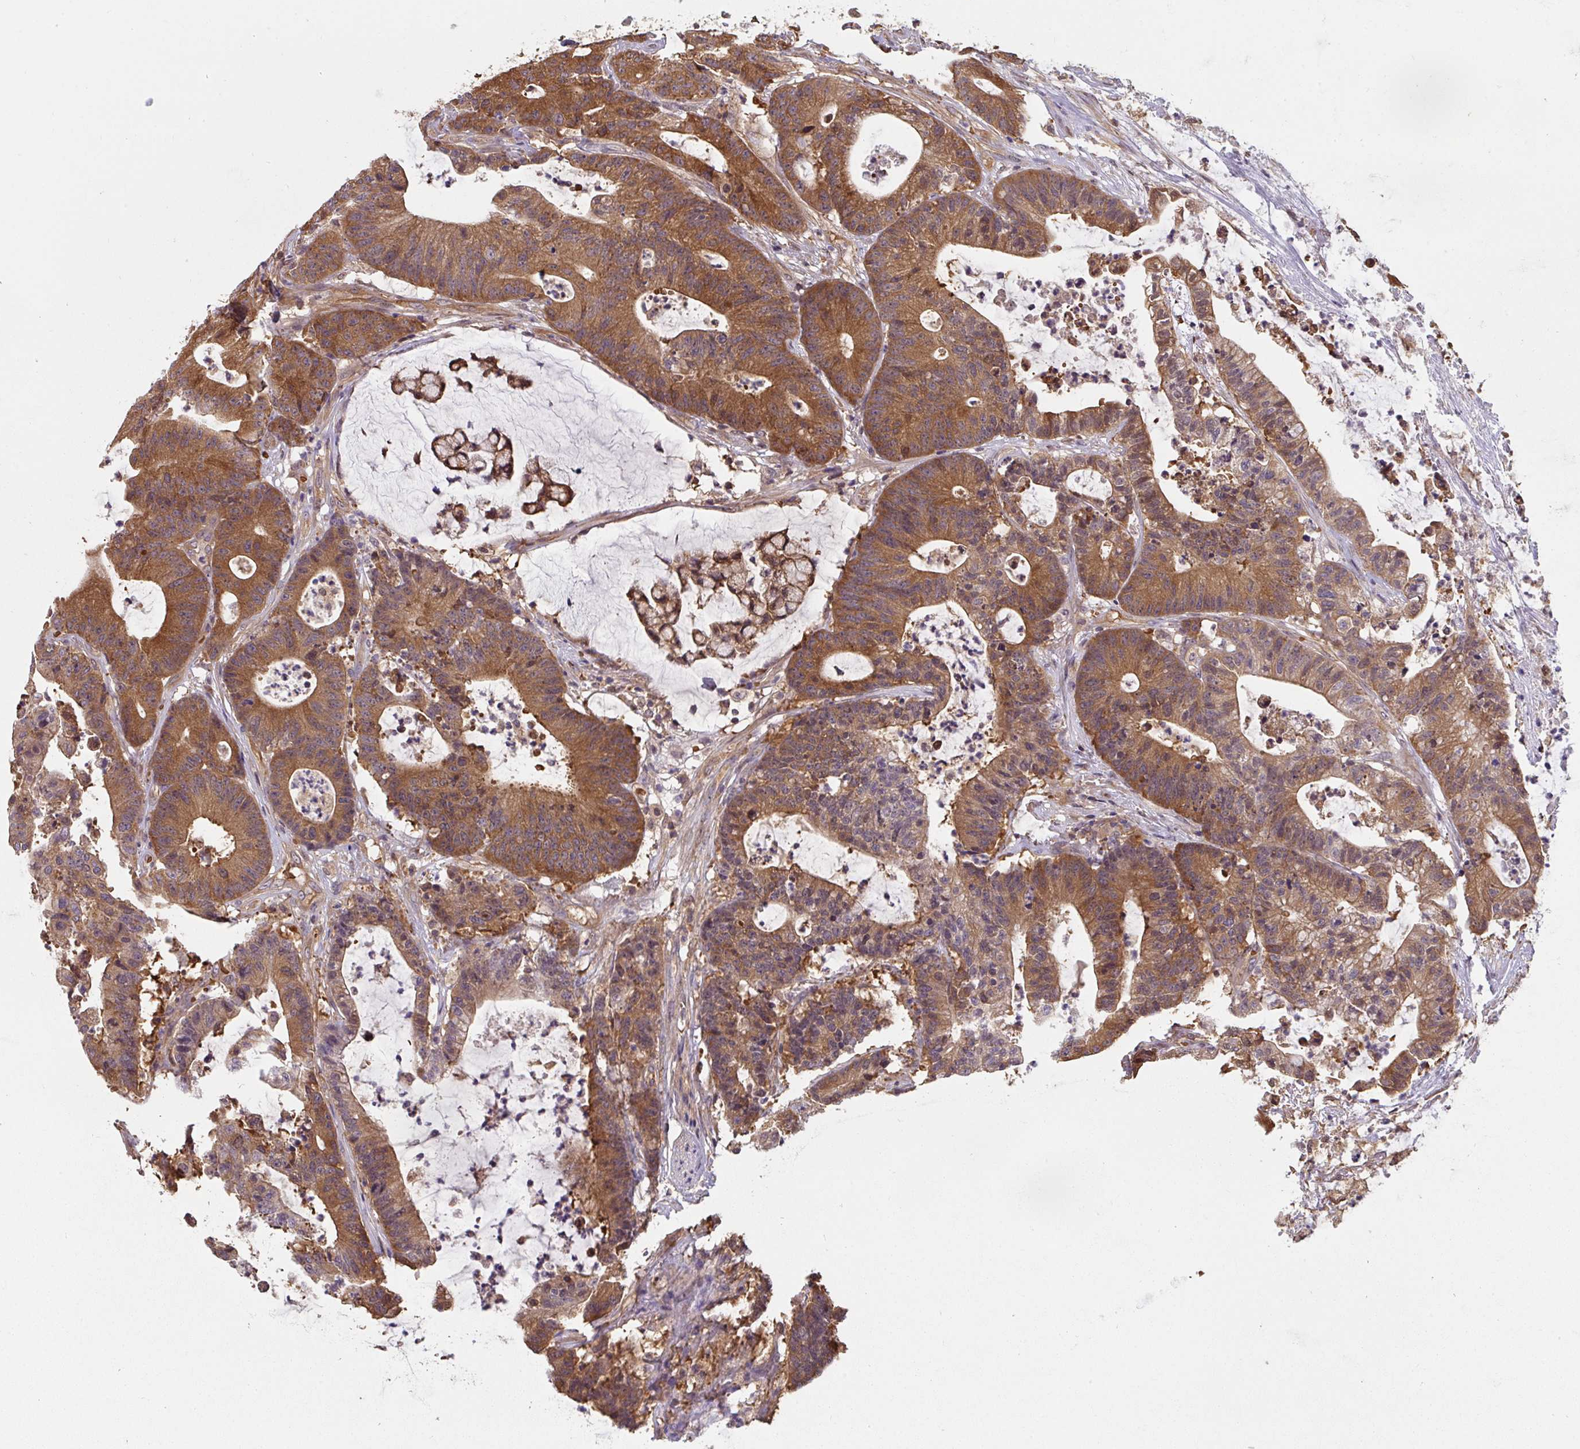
{"staining": {"intensity": "strong", "quantity": ">75%", "location": "cytoplasmic/membranous"}, "tissue": "colorectal cancer", "cell_type": "Tumor cells", "image_type": "cancer", "snomed": [{"axis": "morphology", "description": "Adenocarcinoma, NOS"}, {"axis": "topography", "description": "Colon"}], "caption": "A brown stain shows strong cytoplasmic/membranous positivity of a protein in colorectal adenocarcinoma tumor cells.", "gene": "ST13", "patient": {"sex": "female", "age": 84}}